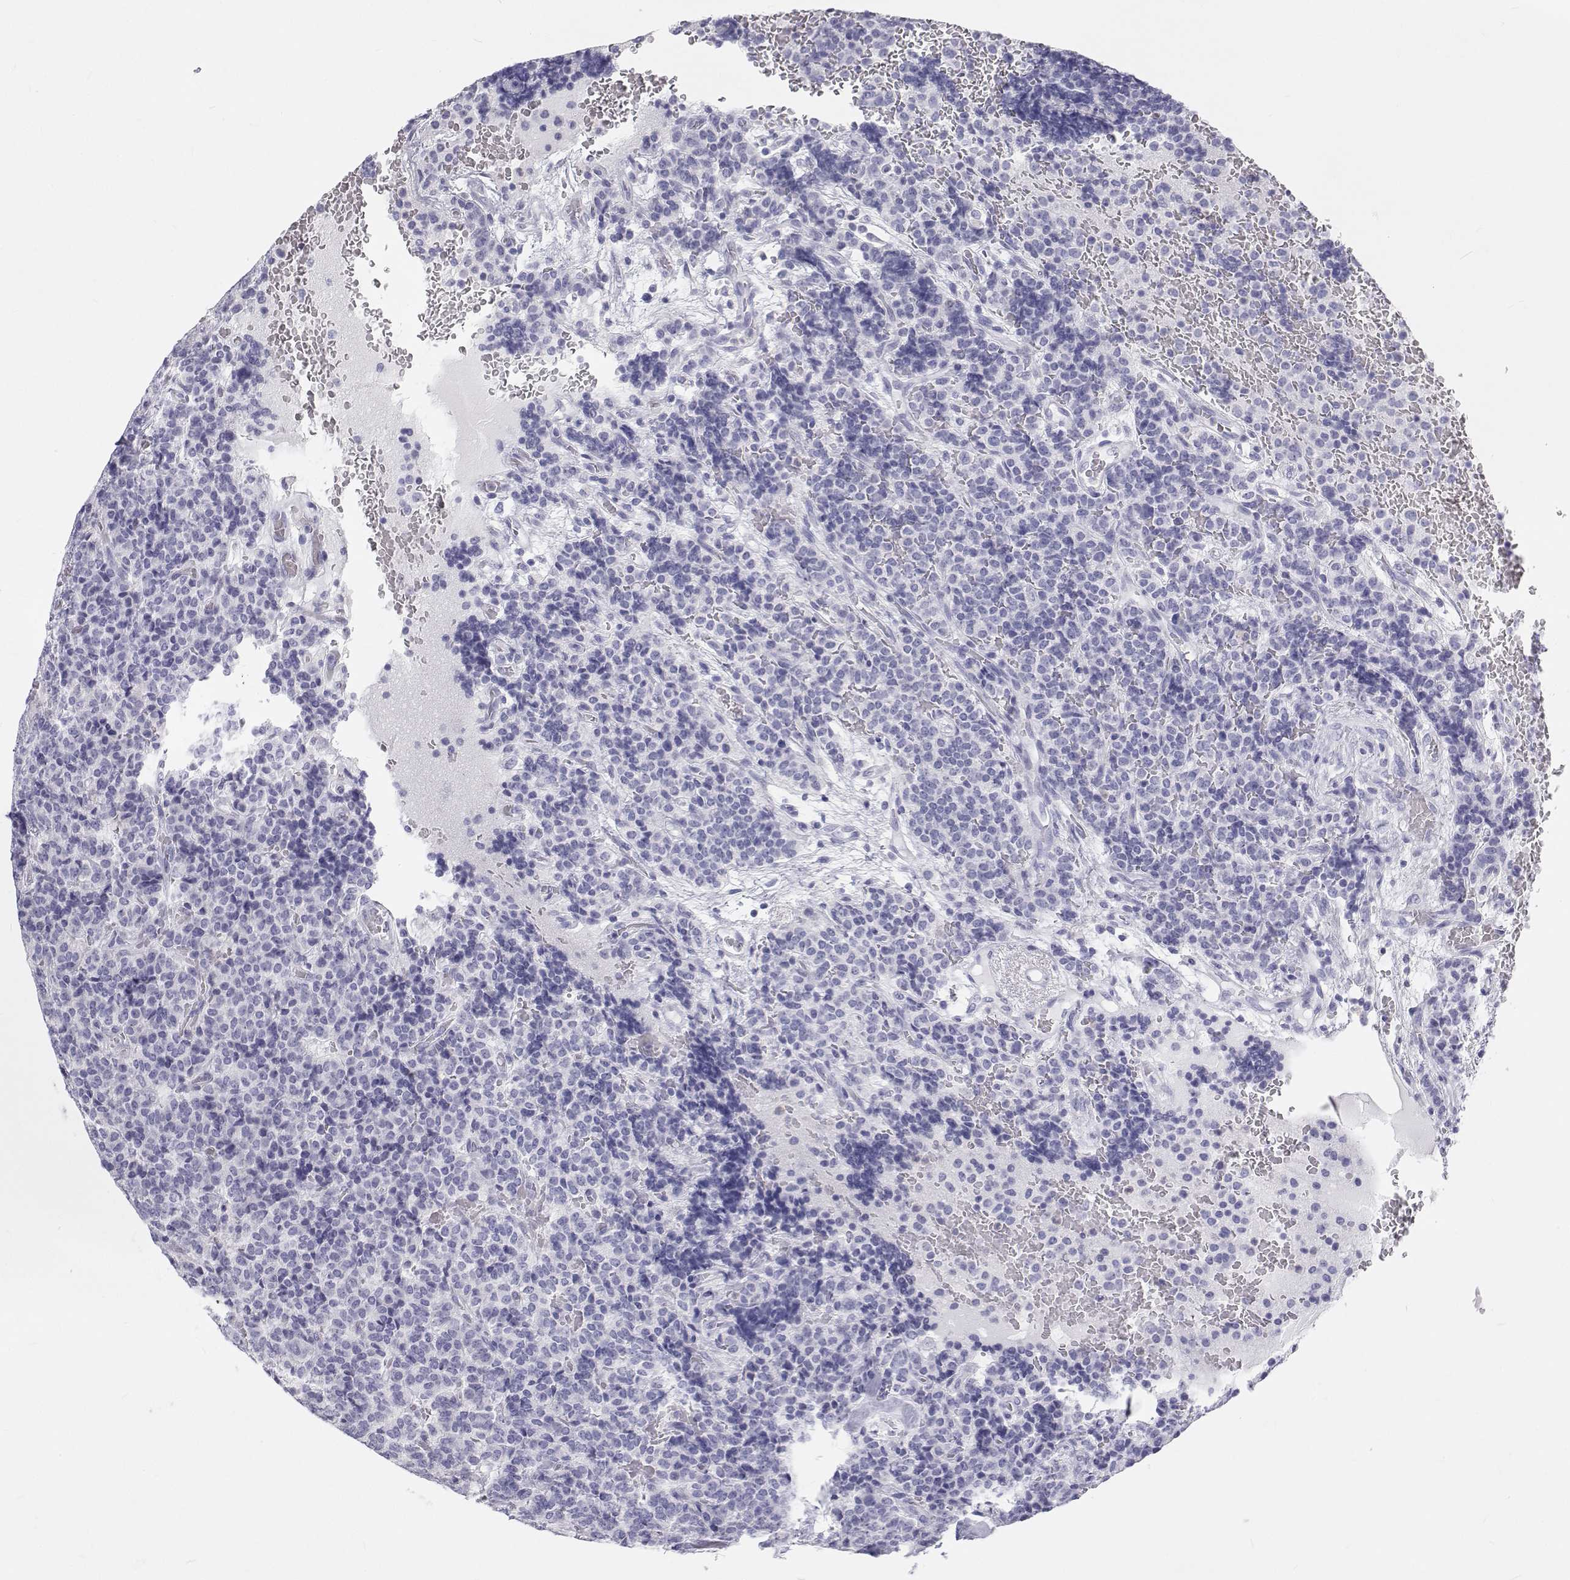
{"staining": {"intensity": "negative", "quantity": "none", "location": "none"}, "tissue": "carcinoid", "cell_type": "Tumor cells", "image_type": "cancer", "snomed": [{"axis": "morphology", "description": "Carcinoid, malignant, NOS"}, {"axis": "topography", "description": "Pancreas"}], "caption": "This is a micrograph of IHC staining of malignant carcinoid, which shows no expression in tumor cells. (Stains: DAB (3,3'-diaminobenzidine) immunohistochemistry (IHC) with hematoxylin counter stain, Microscopy: brightfield microscopy at high magnification).", "gene": "SFTPB", "patient": {"sex": "male", "age": 36}}